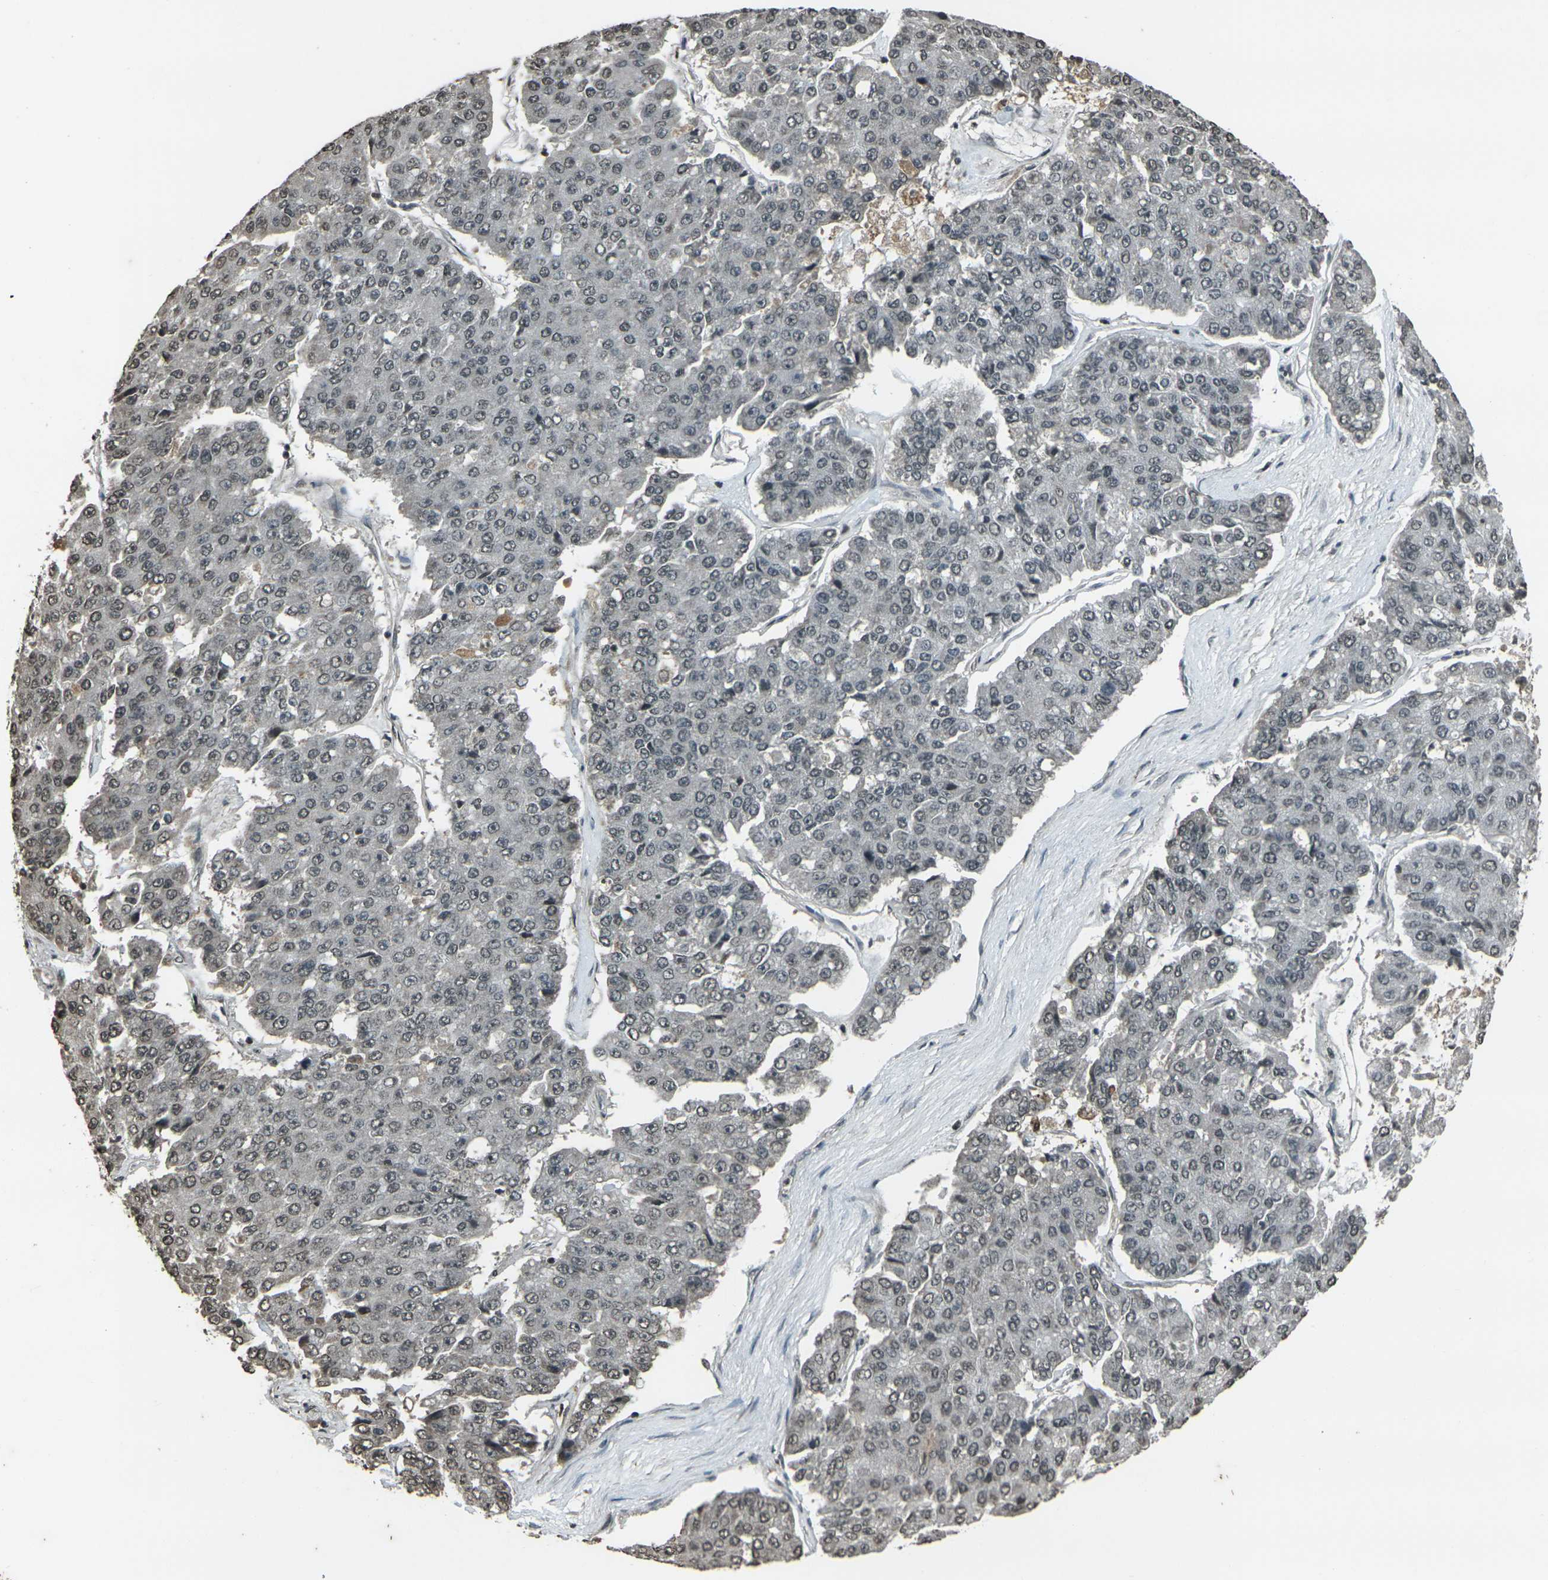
{"staining": {"intensity": "weak", "quantity": "<25%", "location": "nuclear"}, "tissue": "pancreatic cancer", "cell_type": "Tumor cells", "image_type": "cancer", "snomed": [{"axis": "morphology", "description": "Adenocarcinoma, NOS"}, {"axis": "topography", "description": "Pancreas"}], "caption": "Immunohistochemistry (IHC) image of neoplastic tissue: pancreatic cancer (adenocarcinoma) stained with DAB demonstrates no significant protein expression in tumor cells.", "gene": "PRPF8", "patient": {"sex": "male", "age": 50}}